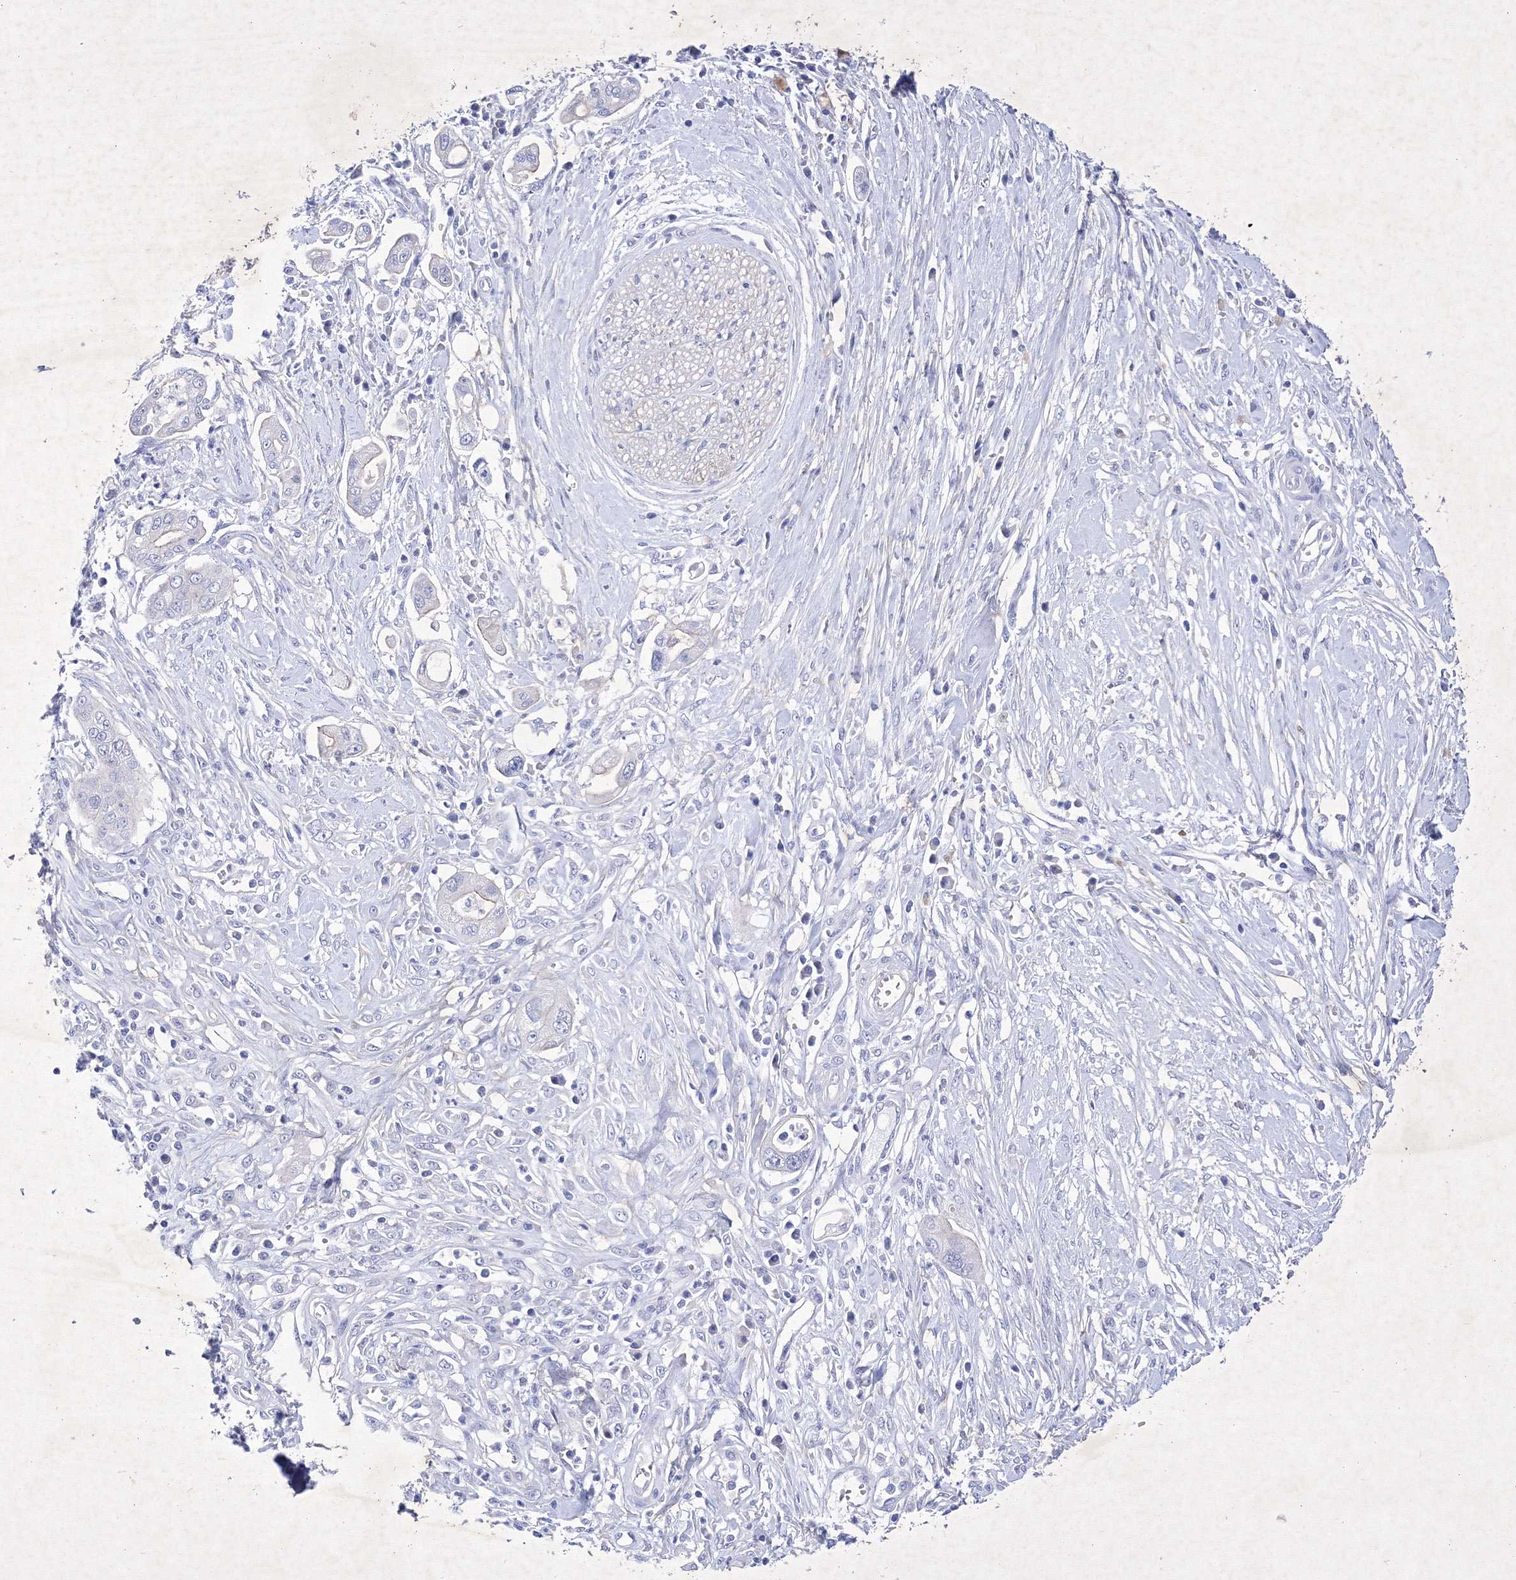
{"staining": {"intensity": "negative", "quantity": "none", "location": "none"}, "tissue": "pancreatic cancer", "cell_type": "Tumor cells", "image_type": "cancer", "snomed": [{"axis": "morphology", "description": "Adenocarcinoma, NOS"}, {"axis": "topography", "description": "Pancreas"}], "caption": "An image of pancreatic cancer stained for a protein shows no brown staining in tumor cells.", "gene": "GPN1", "patient": {"sex": "male", "age": 68}}